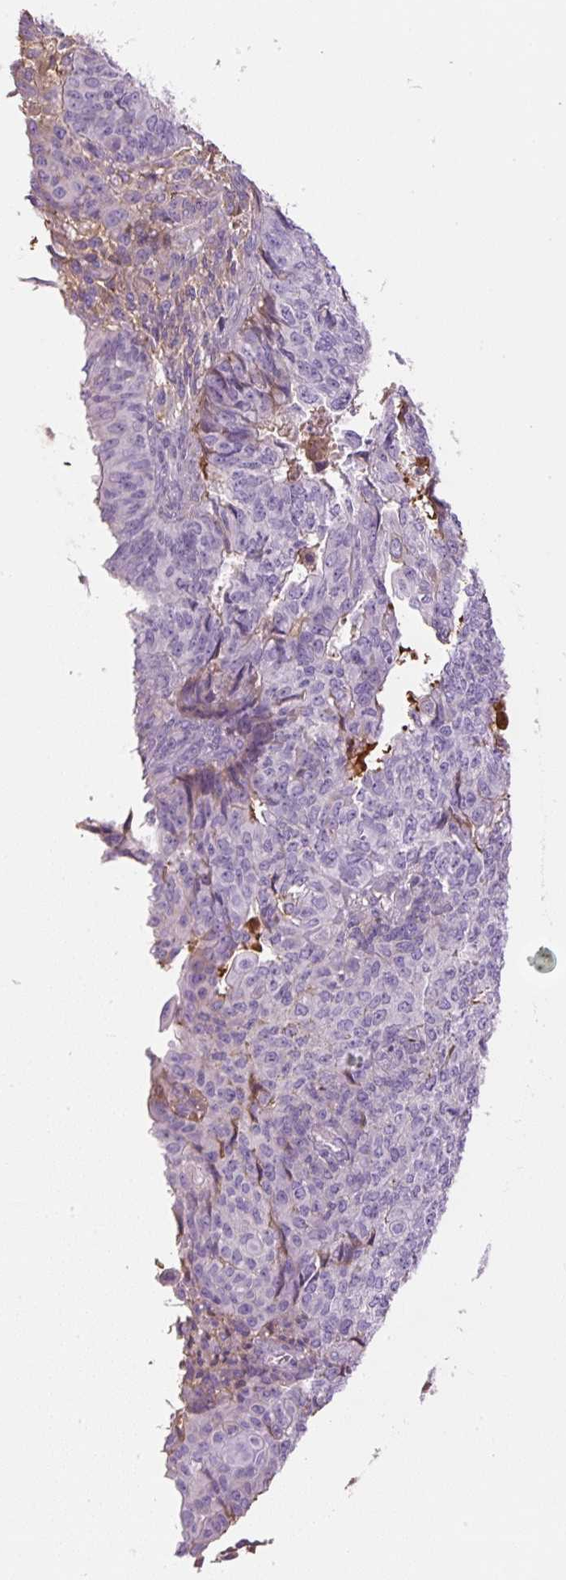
{"staining": {"intensity": "negative", "quantity": "none", "location": "none"}, "tissue": "endometrial cancer", "cell_type": "Tumor cells", "image_type": "cancer", "snomed": [{"axis": "morphology", "description": "Adenocarcinoma, NOS"}, {"axis": "topography", "description": "Endometrium"}], "caption": "Immunohistochemistry (IHC) of human endometrial cancer (adenocarcinoma) demonstrates no staining in tumor cells.", "gene": "APOA1", "patient": {"sex": "female", "age": 32}}